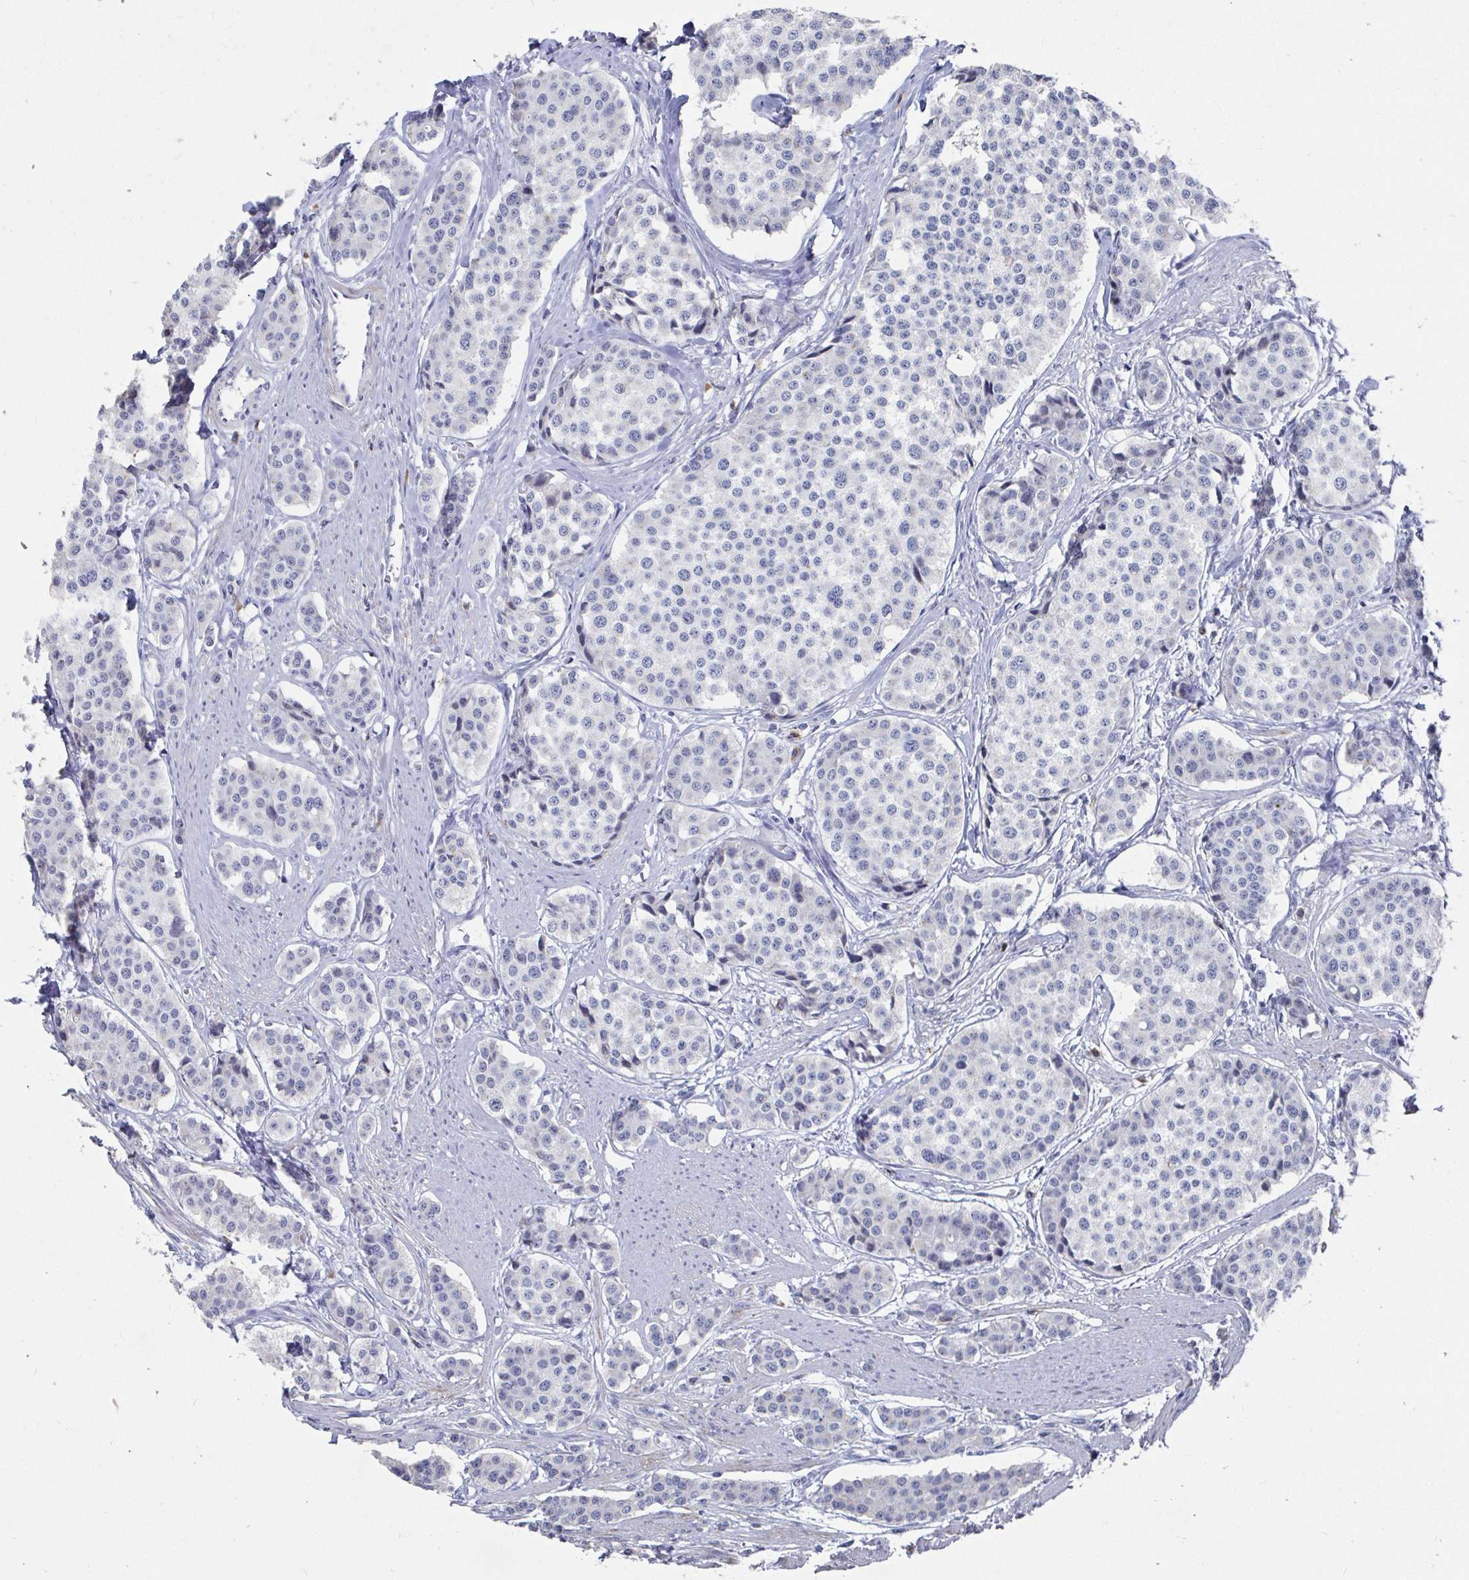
{"staining": {"intensity": "negative", "quantity": "none", "location": "none"}, "tissue": "carcinoid", "cell_type": "Tumor cells", "image_type": "cancer", "snomed": [{"axis": "morphology", "description": "Carcinoid, malignant, NOS"}, {"axis": "topography", "description": "Small intestine"}], "caption": "Immunohistochemical staining of carcinoid demonstrates no significant expression in tumor cells.", "gene": "ZFP82", "patient": {"sex": "male", "age": 60}}